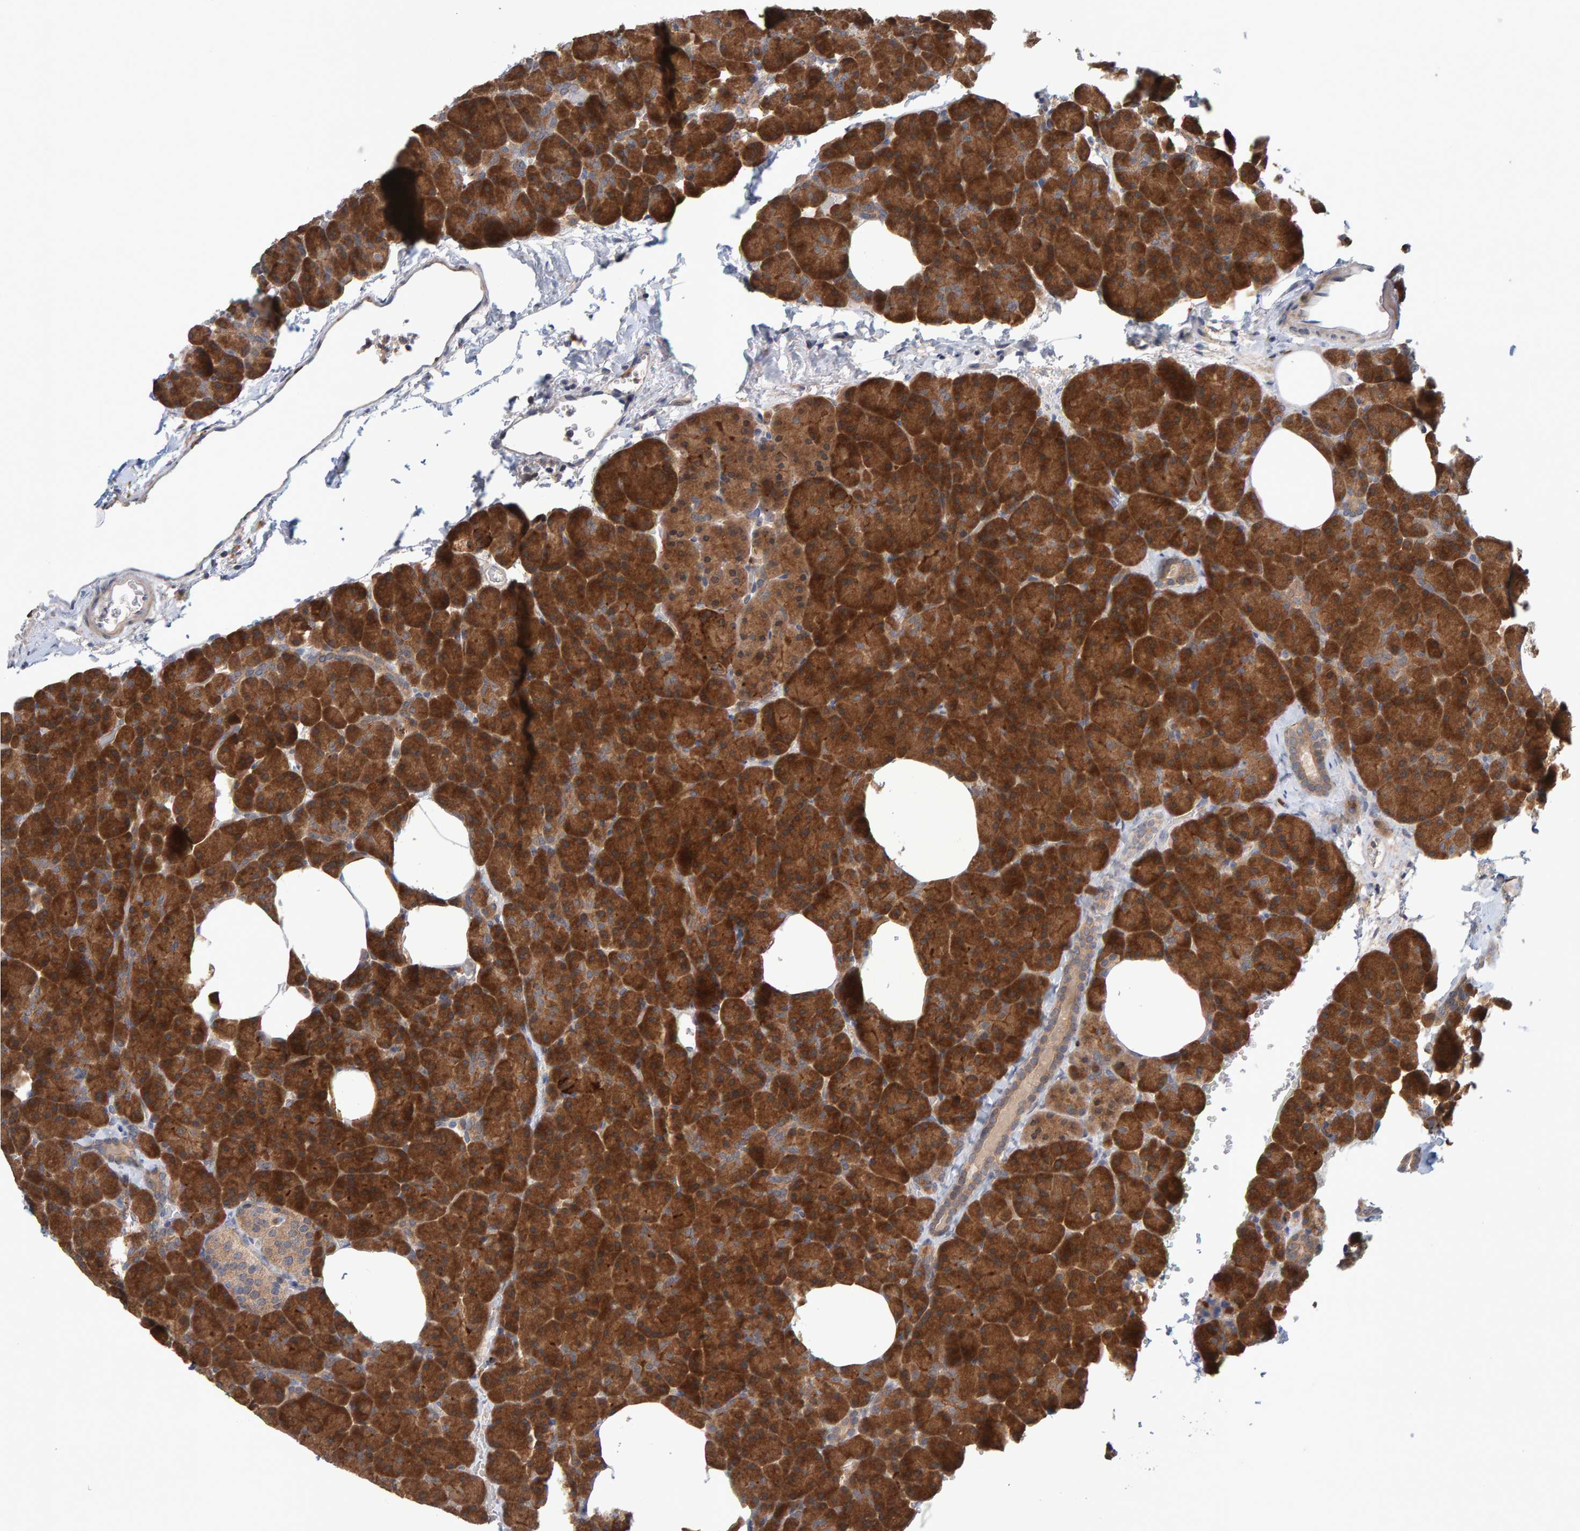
{"staining": {"intensity": "strong", "quantity": ">75%", "location": "cytoplasmic/membranous"}, "tissue": "pancreas", "cell_type": "Exocrine glandular cells", "image_type": "normal", "snomed": [{"axis": "morphology", "description": "Normal tissue, NOS"}, {"axis": "morphology", "description": "Carcinoid, malignant, NOS"}, {"axis": "topography", "description": "Pancreas"}], "caption": "IHC staining of normal pancreas, which exhibits high levels of strong cytoplasmic/membranous expression in approximately >75% of exocrine glandular cells indicating strong cytoplasmic/membranous protein staining. The staining was performed using DAB (brown) for protein detection and nuclei were counterstained in hematoxylin (blue).", "gene": "TATDN1", "patient": {"sex": "female", "age": 35}}